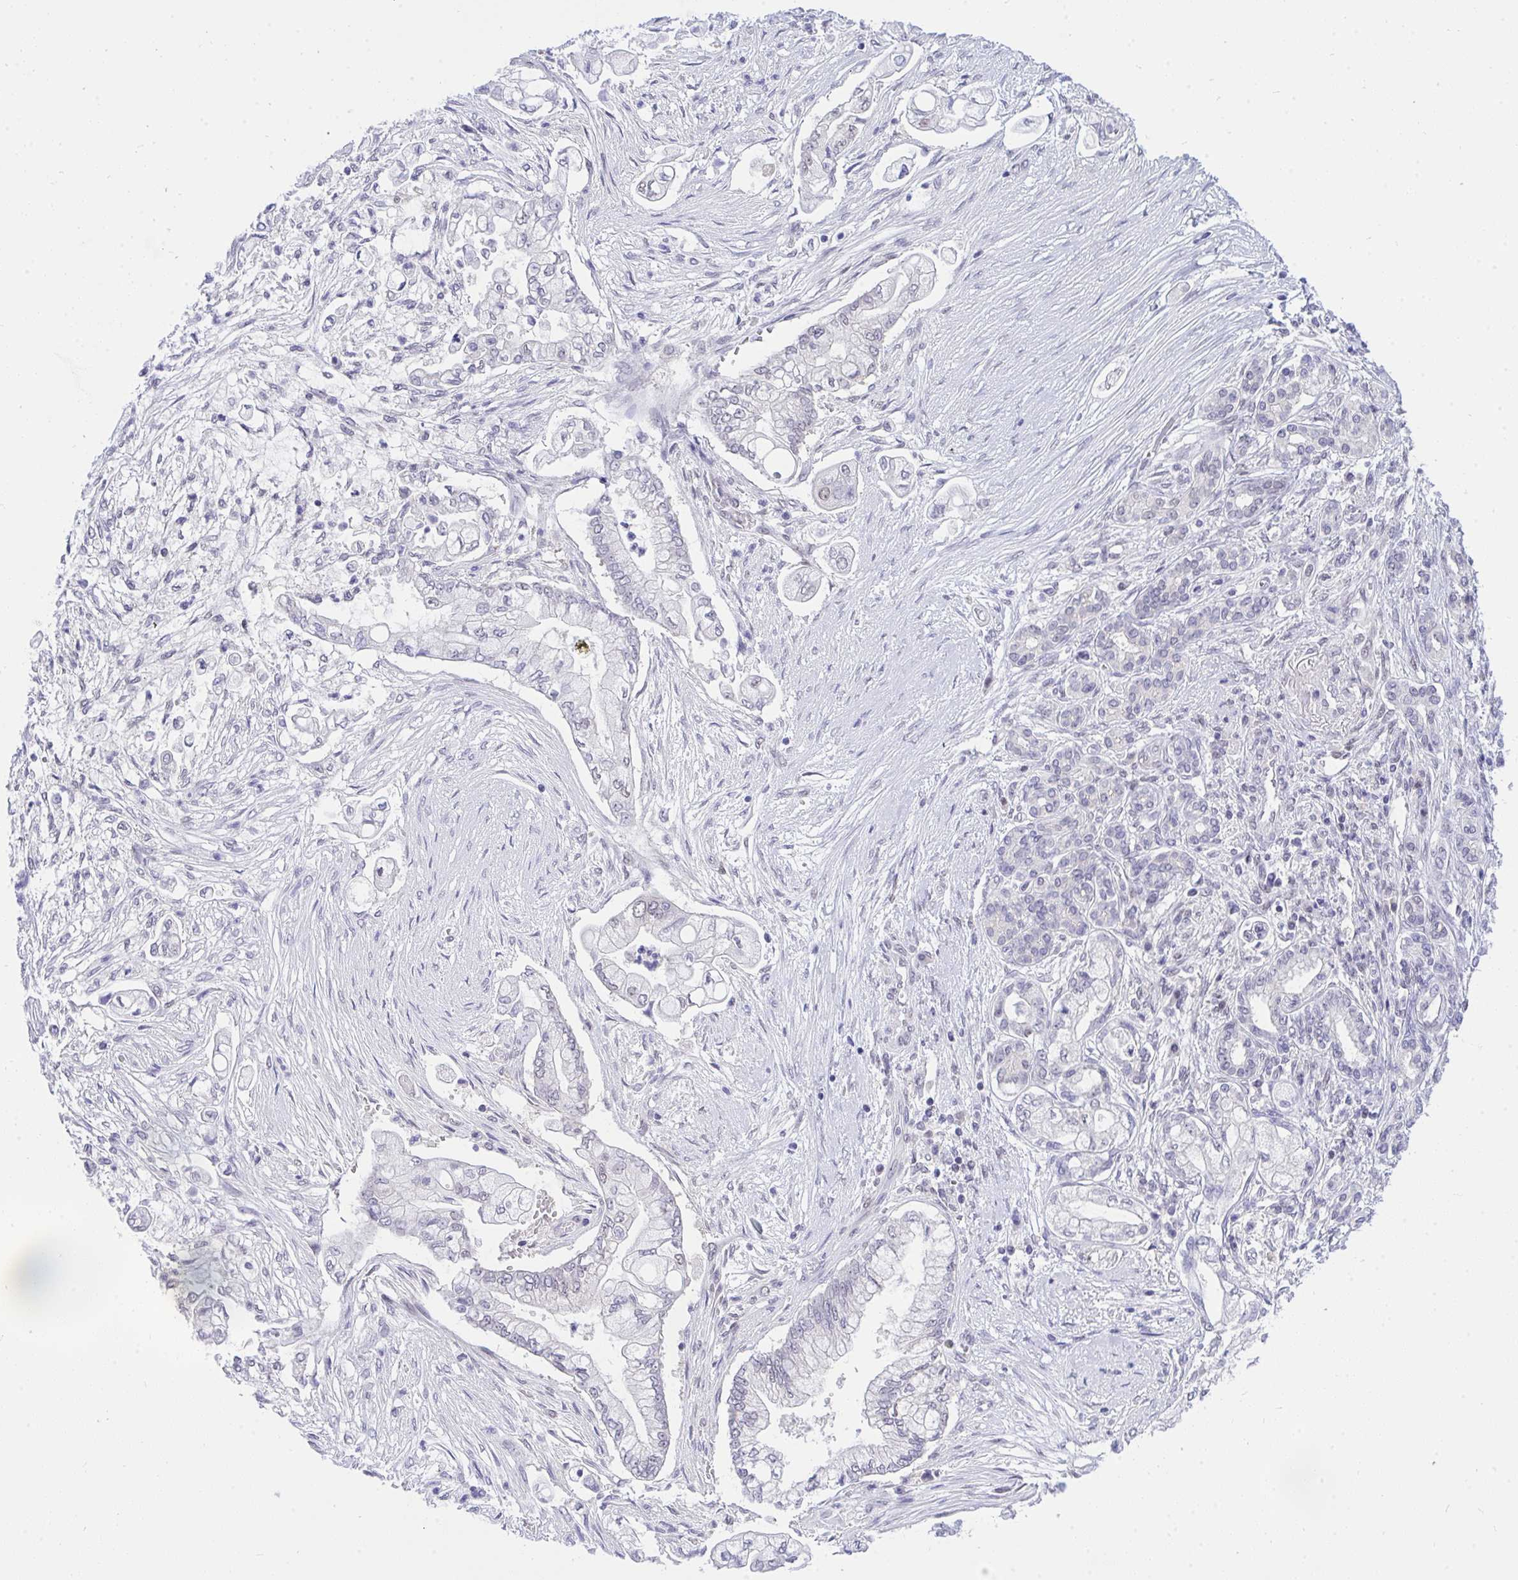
{"staining": {"intensity": "weak", "quantity": "<25%", "location": "nuclear"}, "tissue": "pancreatic cancer", "cell_type": "Tumor cells", "image_type": "cancer", "snomed": [{"axis": "morphology", "description": "Adenocarcinoma, NOS"}, {"axis": "topography", "description": "Pancreas"}], "caption": "Pancreatic cancer (adenocarcinoma) was stained to show a protein in brown. There is no significant staining in tumor cells.", "gene": "THOP1", "patient": {"sex": "female", "age": 69}}